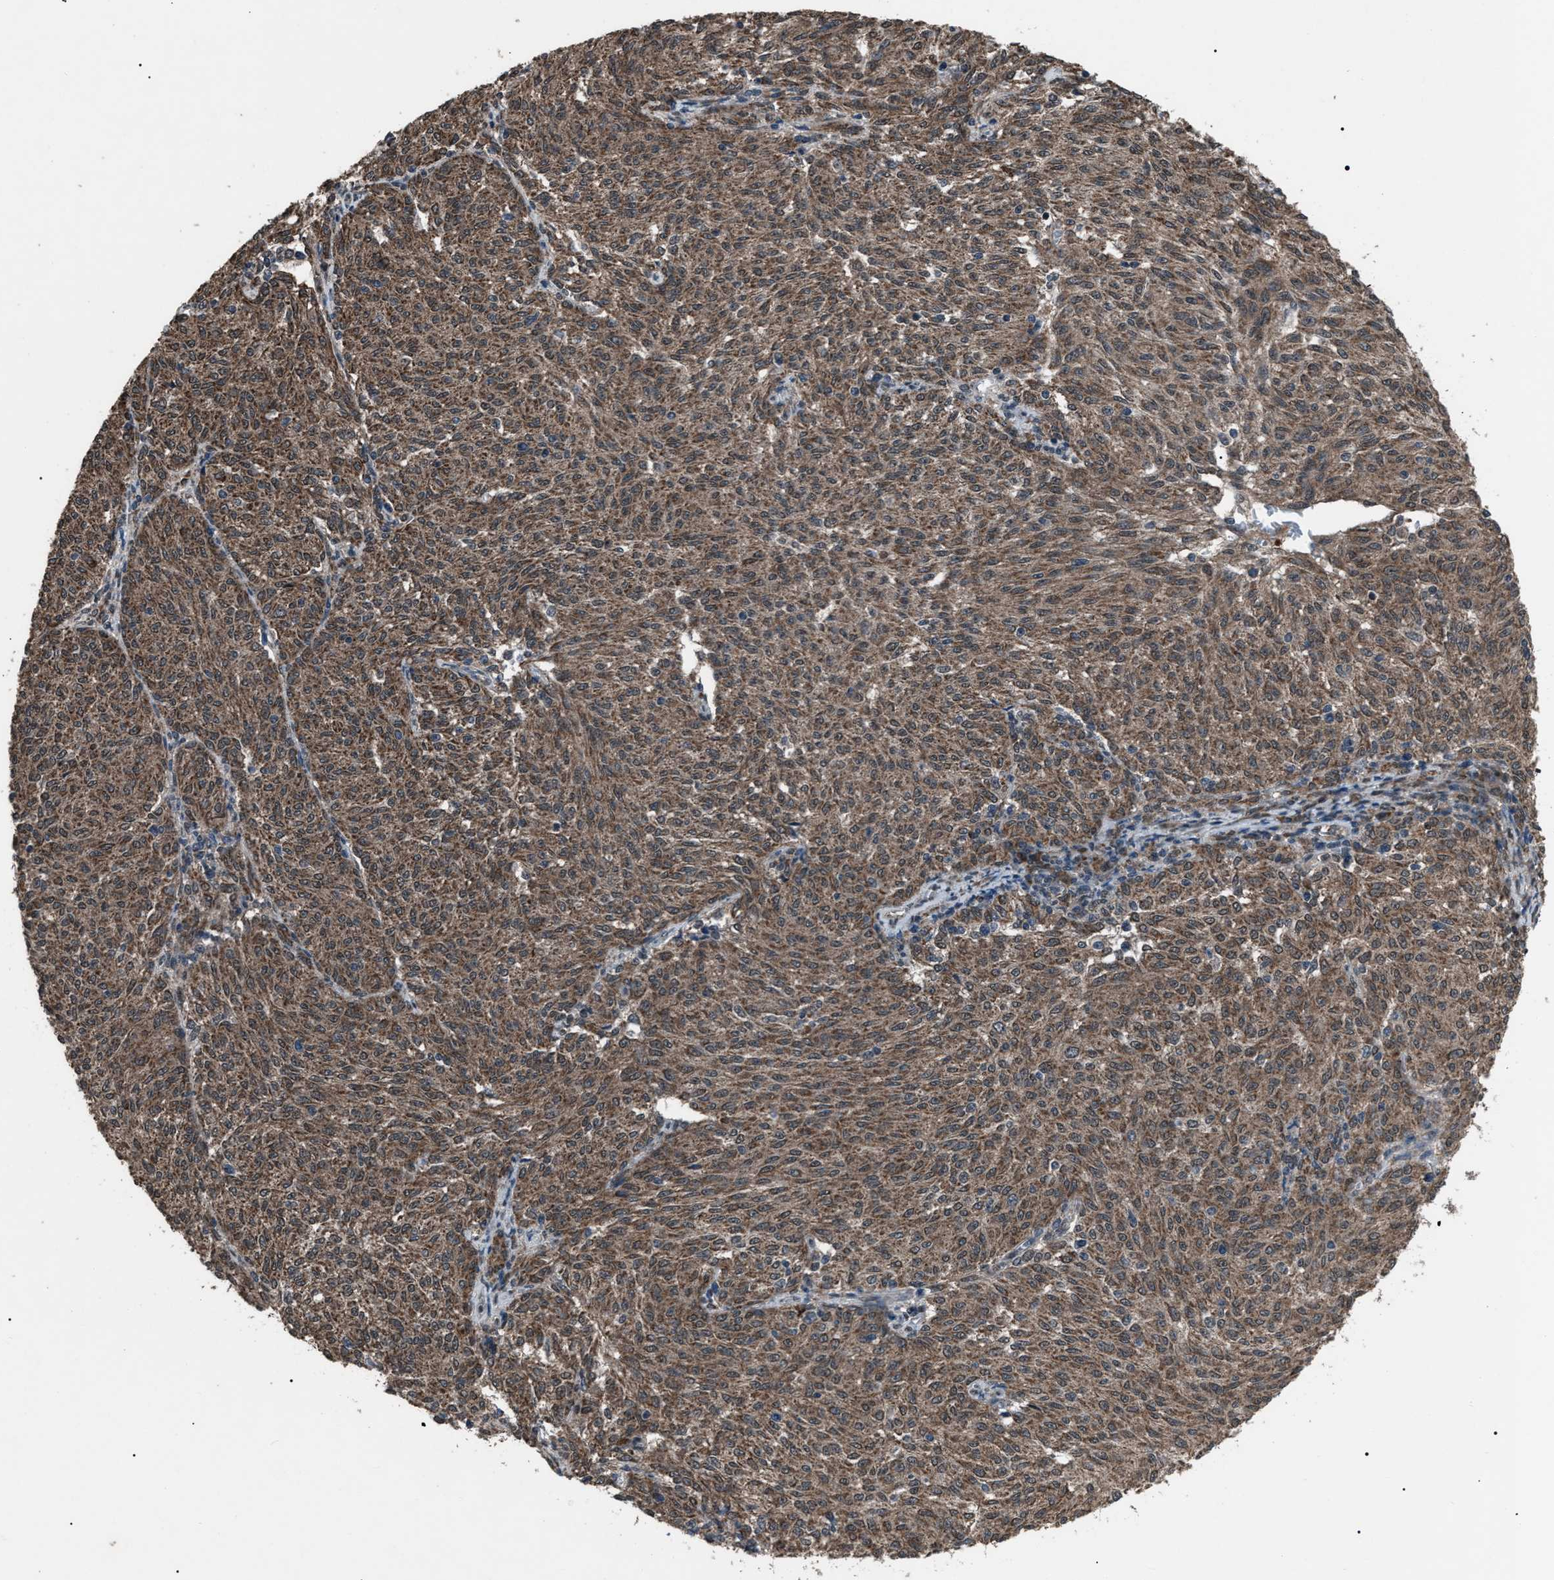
{"staining": {"intensity": "strong", "quantity": ">75%", "location": "cytoplasmic/membranous"}, "tissue": "melanoma", "cell_type": "Tumor cells", "image_type": "cancer", "snomed": [{"axis": "morphology", "description": "Malignant melanoma, NOS"}, {"axis": "topography", "description": "Skin"}], "caption": "High-magnification brightfield microscopy of melanoma stained with DAB (3,3'-diaminobenzidine) (brown) and counterstained with hematoxylin (blue). tumor cells exhibit strong cytoplasmic/membranous expression is appreciated in approximately>75% of cells.", "gene": "ZFAND2A", "patient": {"sex": "female", "age": 72}}